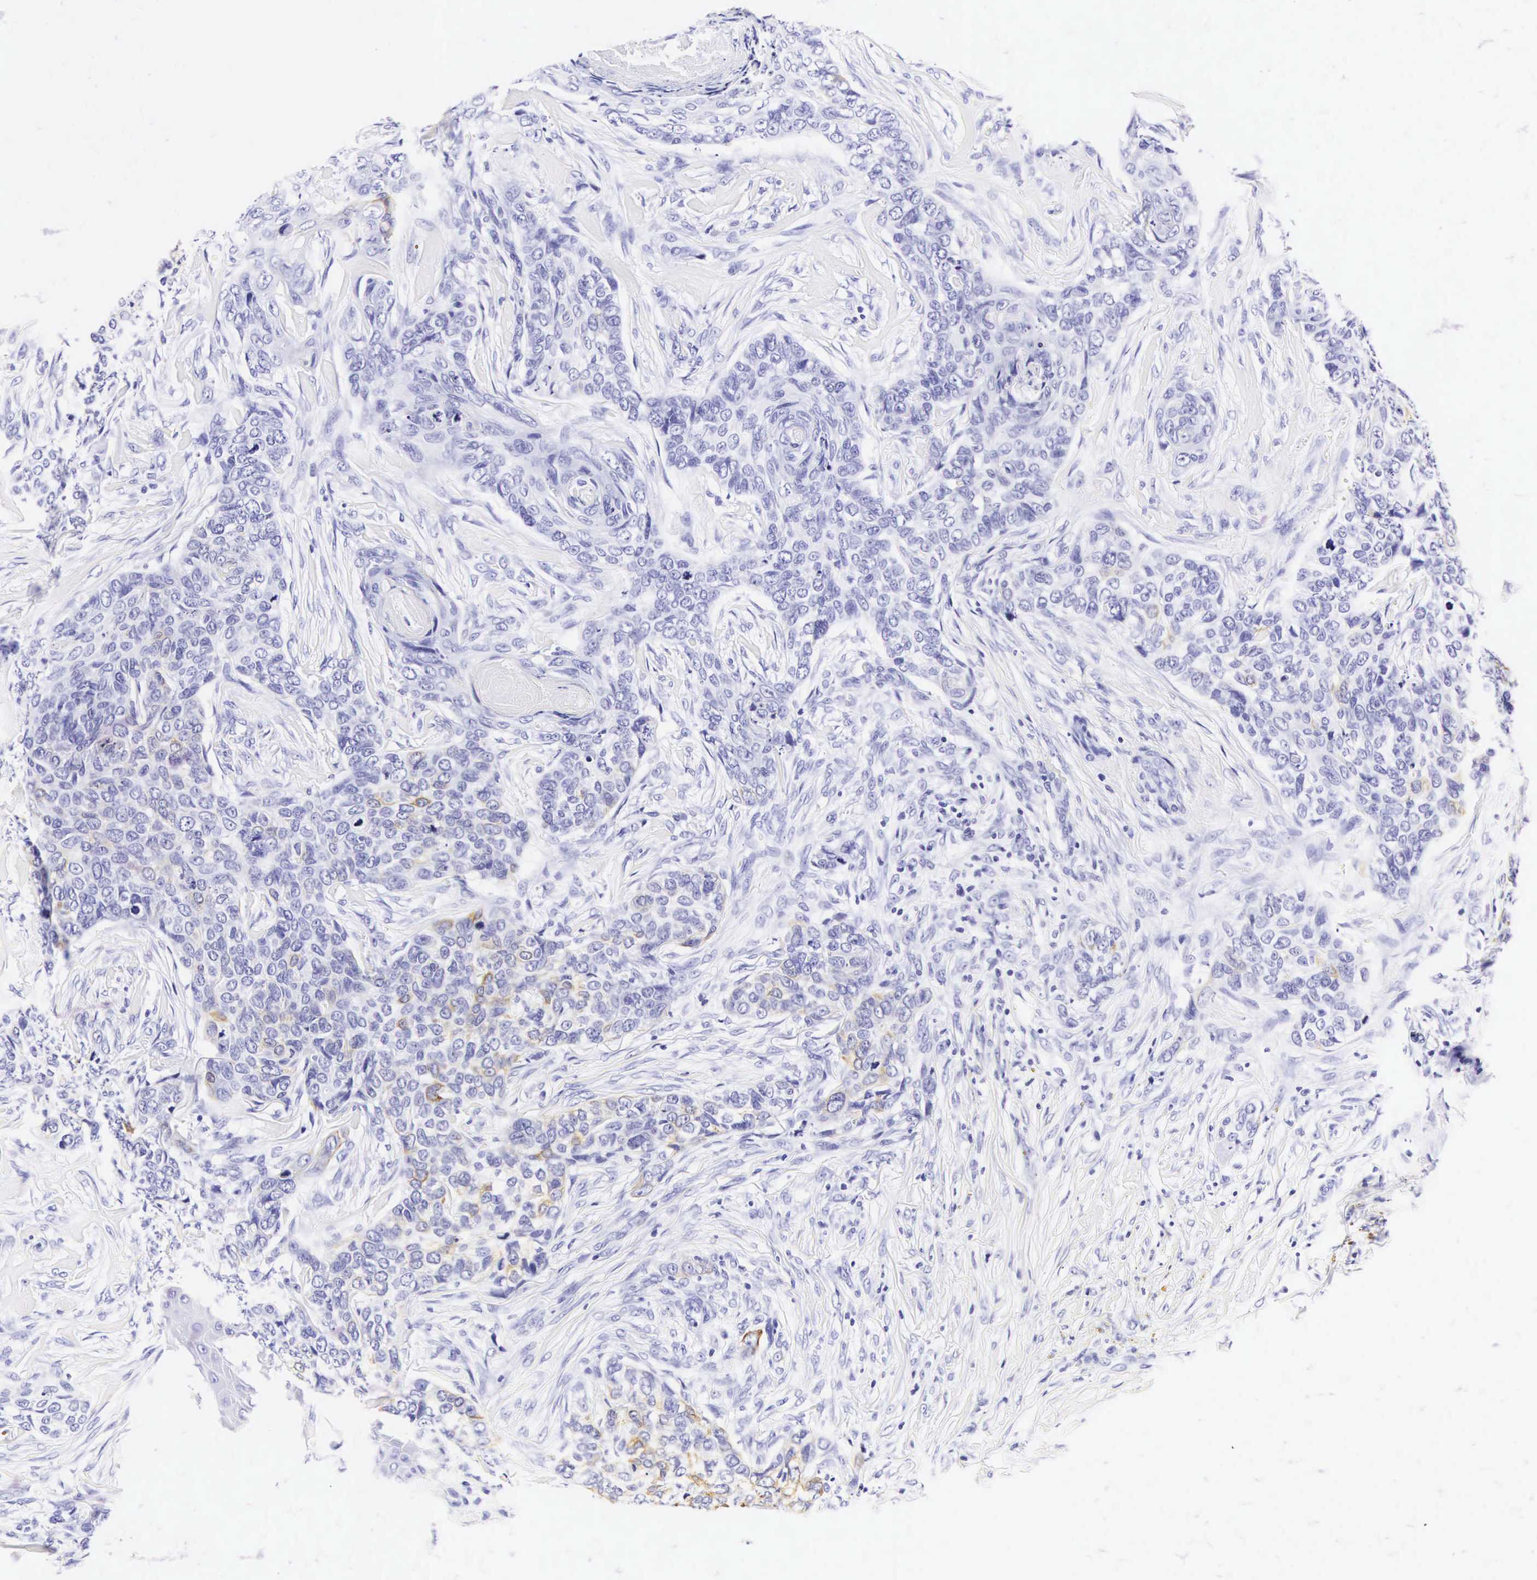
{"staining": {"intensity": "weak", "quantity": "<25%", "location": "cytoplasmic/membranous"}, "tissue": "skin cancer", "cell_type": "Tumor cells", "image_type": "cancer", "snomed": [{"axis": "morphology", "description": "Normal tissue, NOS"}, {"axis": "morphology", "description": "Basal cell carcinoma"}, {"axis": "topography", "description": "Skin"}], "caption": "Tumor cells show no significant expression in skin cancer (basal cell carcinoma).", "gene": "KRT18", "patient": {"sex": "male", "age": 81}}